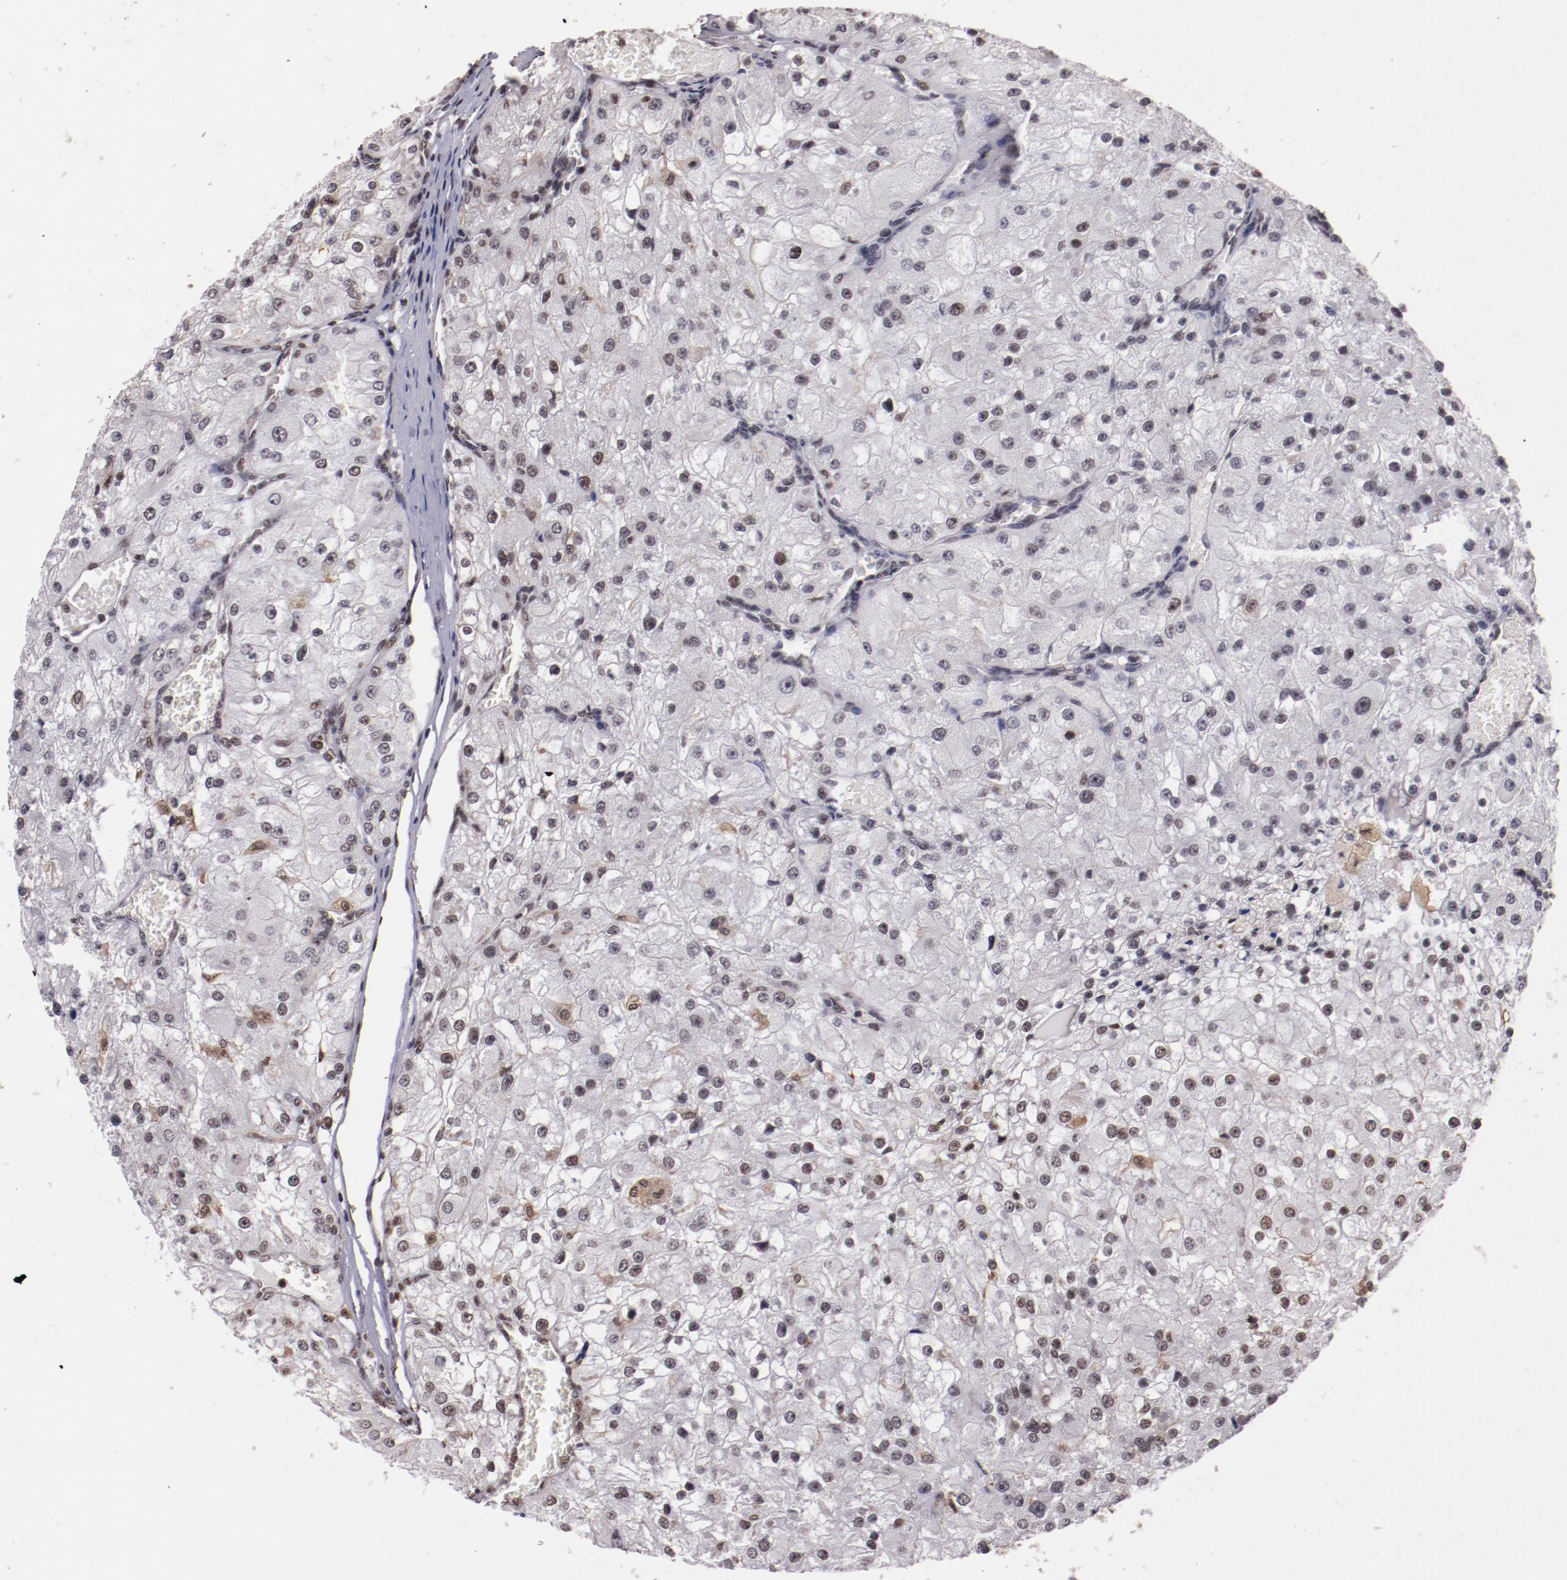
{"staining": {"intensity": "weak", "quantity": "<25%", "location": "nuclear"}, "tissue": "renal cancer", "cell_type": "Tumor cells", "image_type": "cancer", "snomed": [{"axis": "morphology", "description": "Adenocarcinoma, NOS"}, {"axis": "topography", "description": "Kidney"}], "caption": "Protein analysis of renal cancer (adenocarcinoma) demonstrates no significant expression in tumor cells. (Stains: DAB immunohistochemistry (IHC) with hematoxylin counter stain, Microscopy: brightfield microscopy at high magnification).", "gene": "STAG2", "patient": {"sex": "female", "age": 74}}